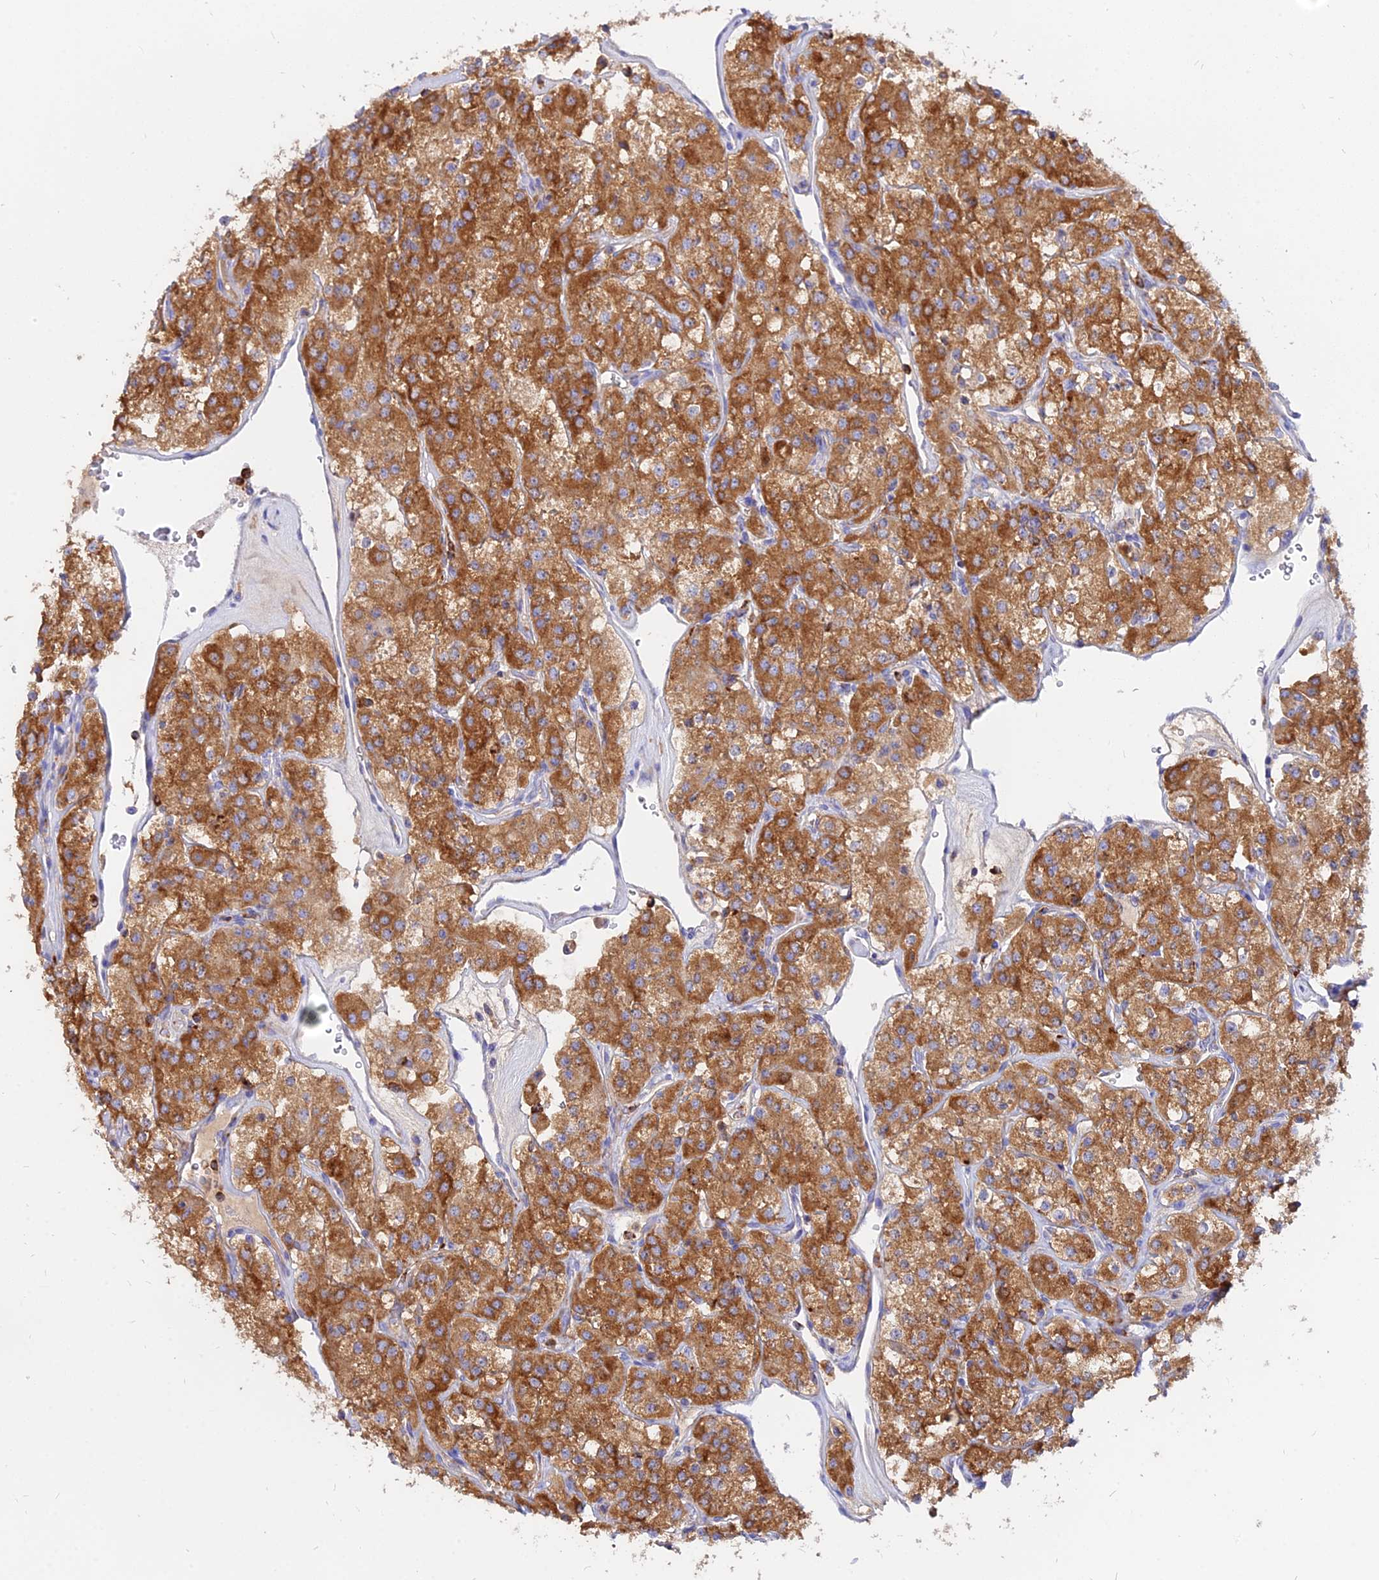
{"staining": {"intensity": "strong", "quantity": ">75%", "location": "cytoplasmic/membranous"}, "tissue": "renal cancer", "cell_type": "Tumor cells", "image_type": "cancer", "snomed": [{"axis": "morphology", "description": "Adenocarcinoma, NOS"}, {"axis": "topography", "description": "Kidney"}], "caption": "Renal adenocarcinoma stained with a brown dye exhibits strong cytoplasmic/membranous positive positivity in approximately >75% of tumor cells.", "gene": "AGTRAP", "patient": {"sex": "male", "age": 77}}